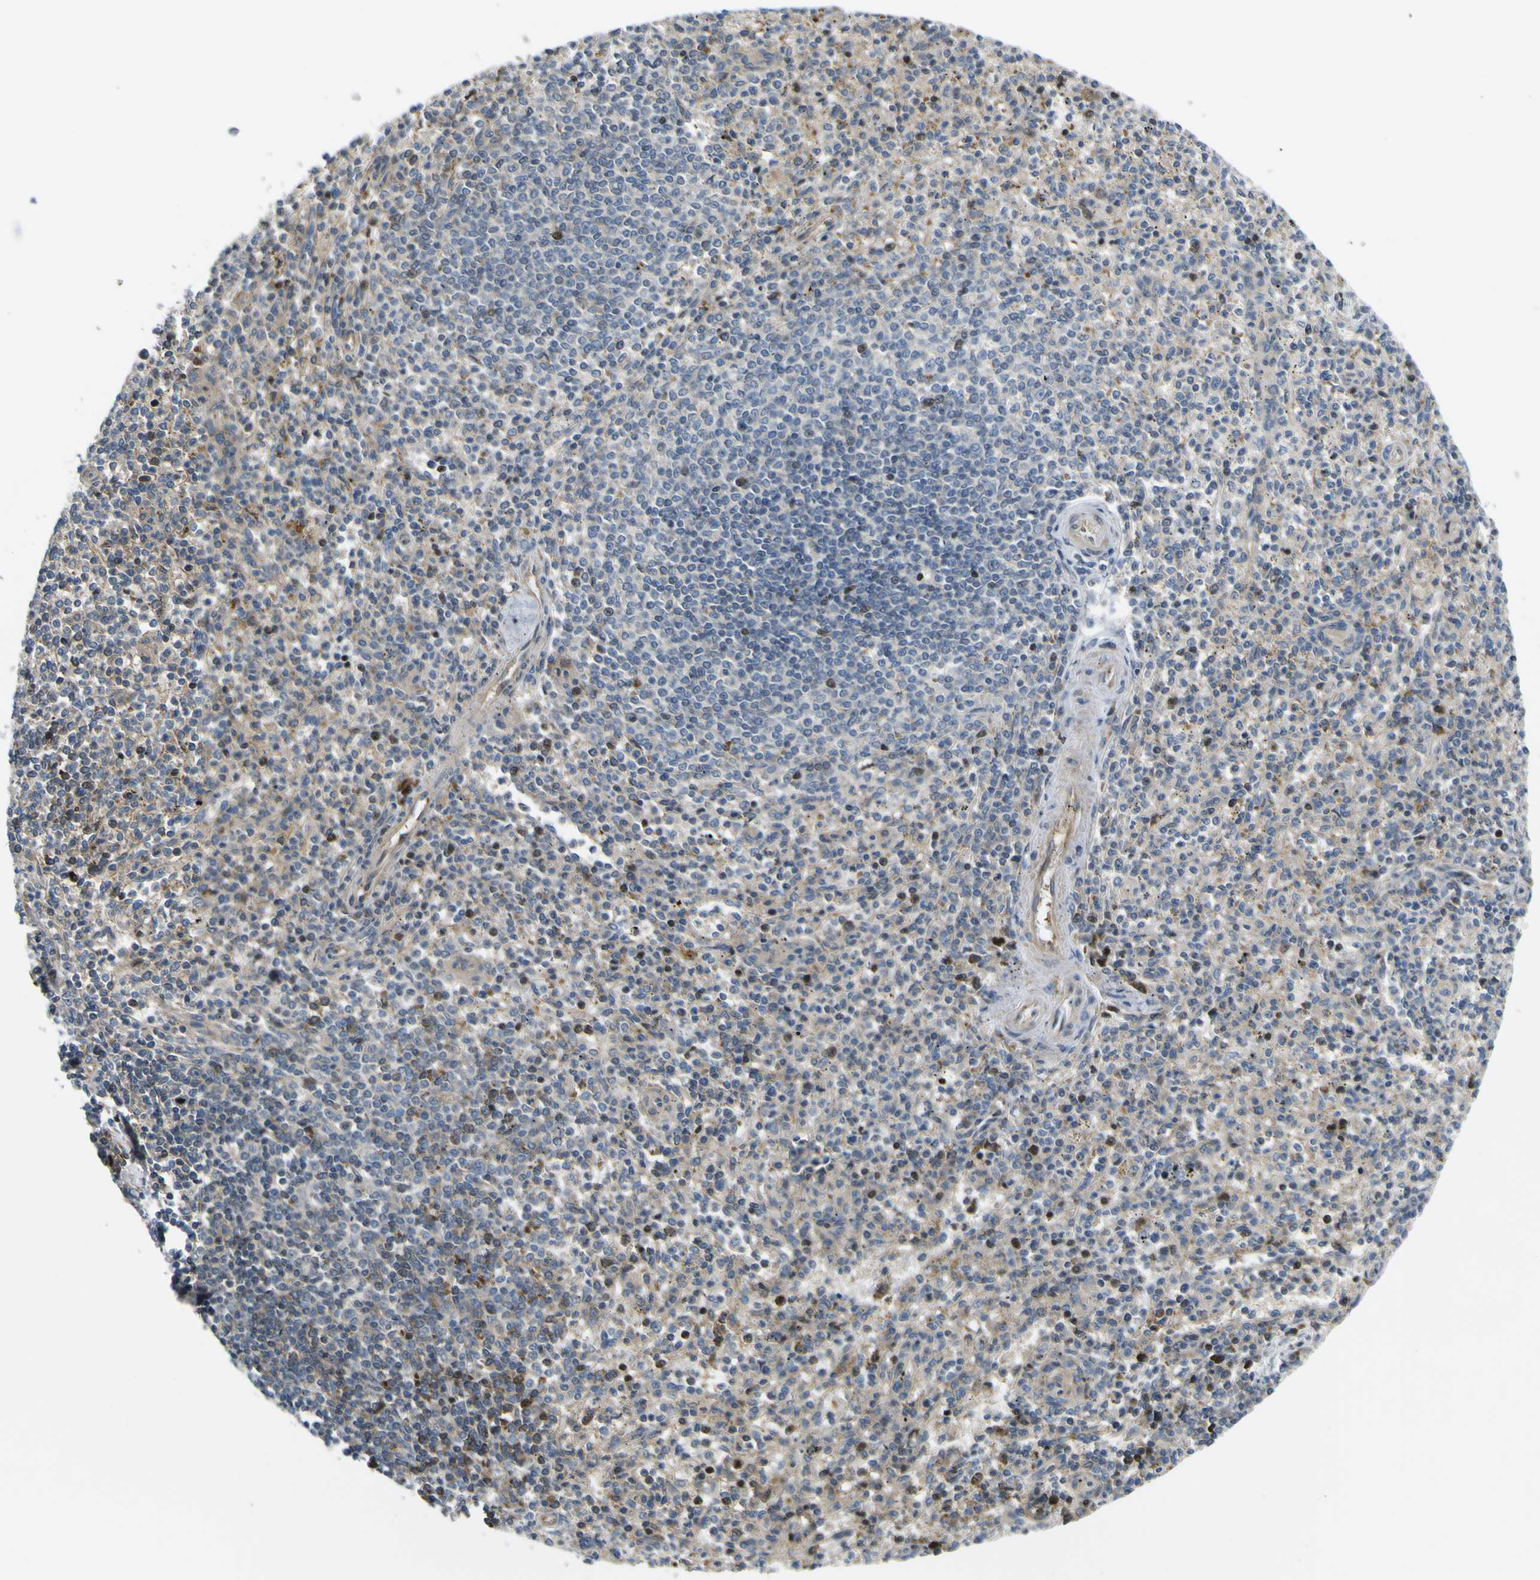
{"staining": {"intensity": "strong", "quantity": "<25%", "location": "cytoplasmic/membranous,nuclear"}, "tissue": "spleen", "cell_type": "Cells in red pulp", "image_type": "normal", "snomed": [{"axis": "morphology", "description": "Normal tissue, NOS"}, {"axis": "topography", "description": "Spleen"}], "caption": "Immunohistochemical staining of unremarkable human spleen reveals medium levels of strong cytoplasmic/membranous,nuclear staining in approximately <25% of cells in red pulp.", "gene": "KDM7A", "patient": {"sex": "male", "age": 72}}